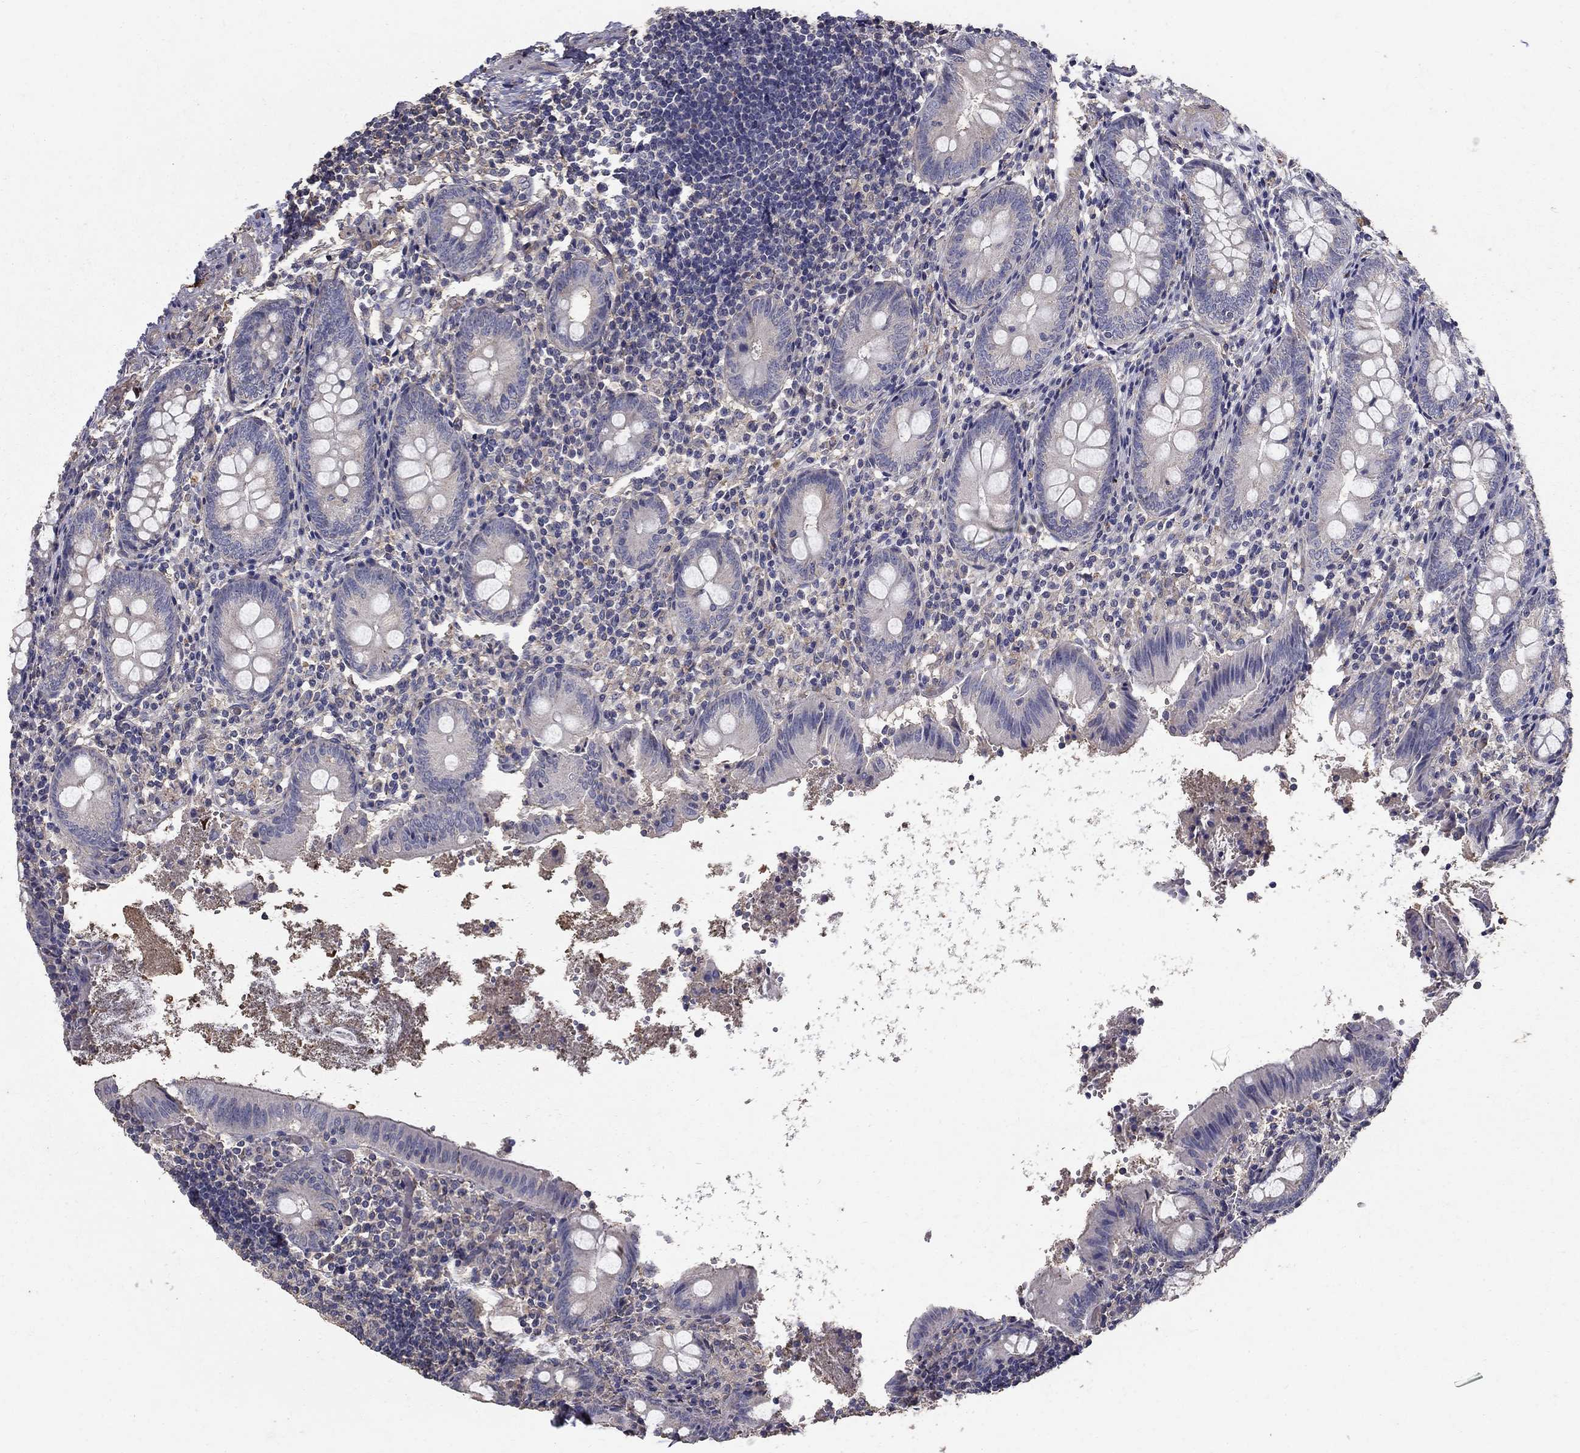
{"staining": {"intensity": "negative", "quantity": "none", "location": "none"}, "tissue": "appendix", "cell_type": "Glandular cells", "image_type": "normal", "snomed": [{"axis": "morphology", "description": "Normal tissue, NOS"}, {"axis": "topography", "description": "Appendix"}], "caption": "An IHC micrograph of normal appendix is shown. There is no staining in glandular cells of appendix. (DAB immunohistochemistry visualized using brightfield microscopy, high magnification).", "gene": "MPP2", "patient": {"sex": "female", "age": 23}}